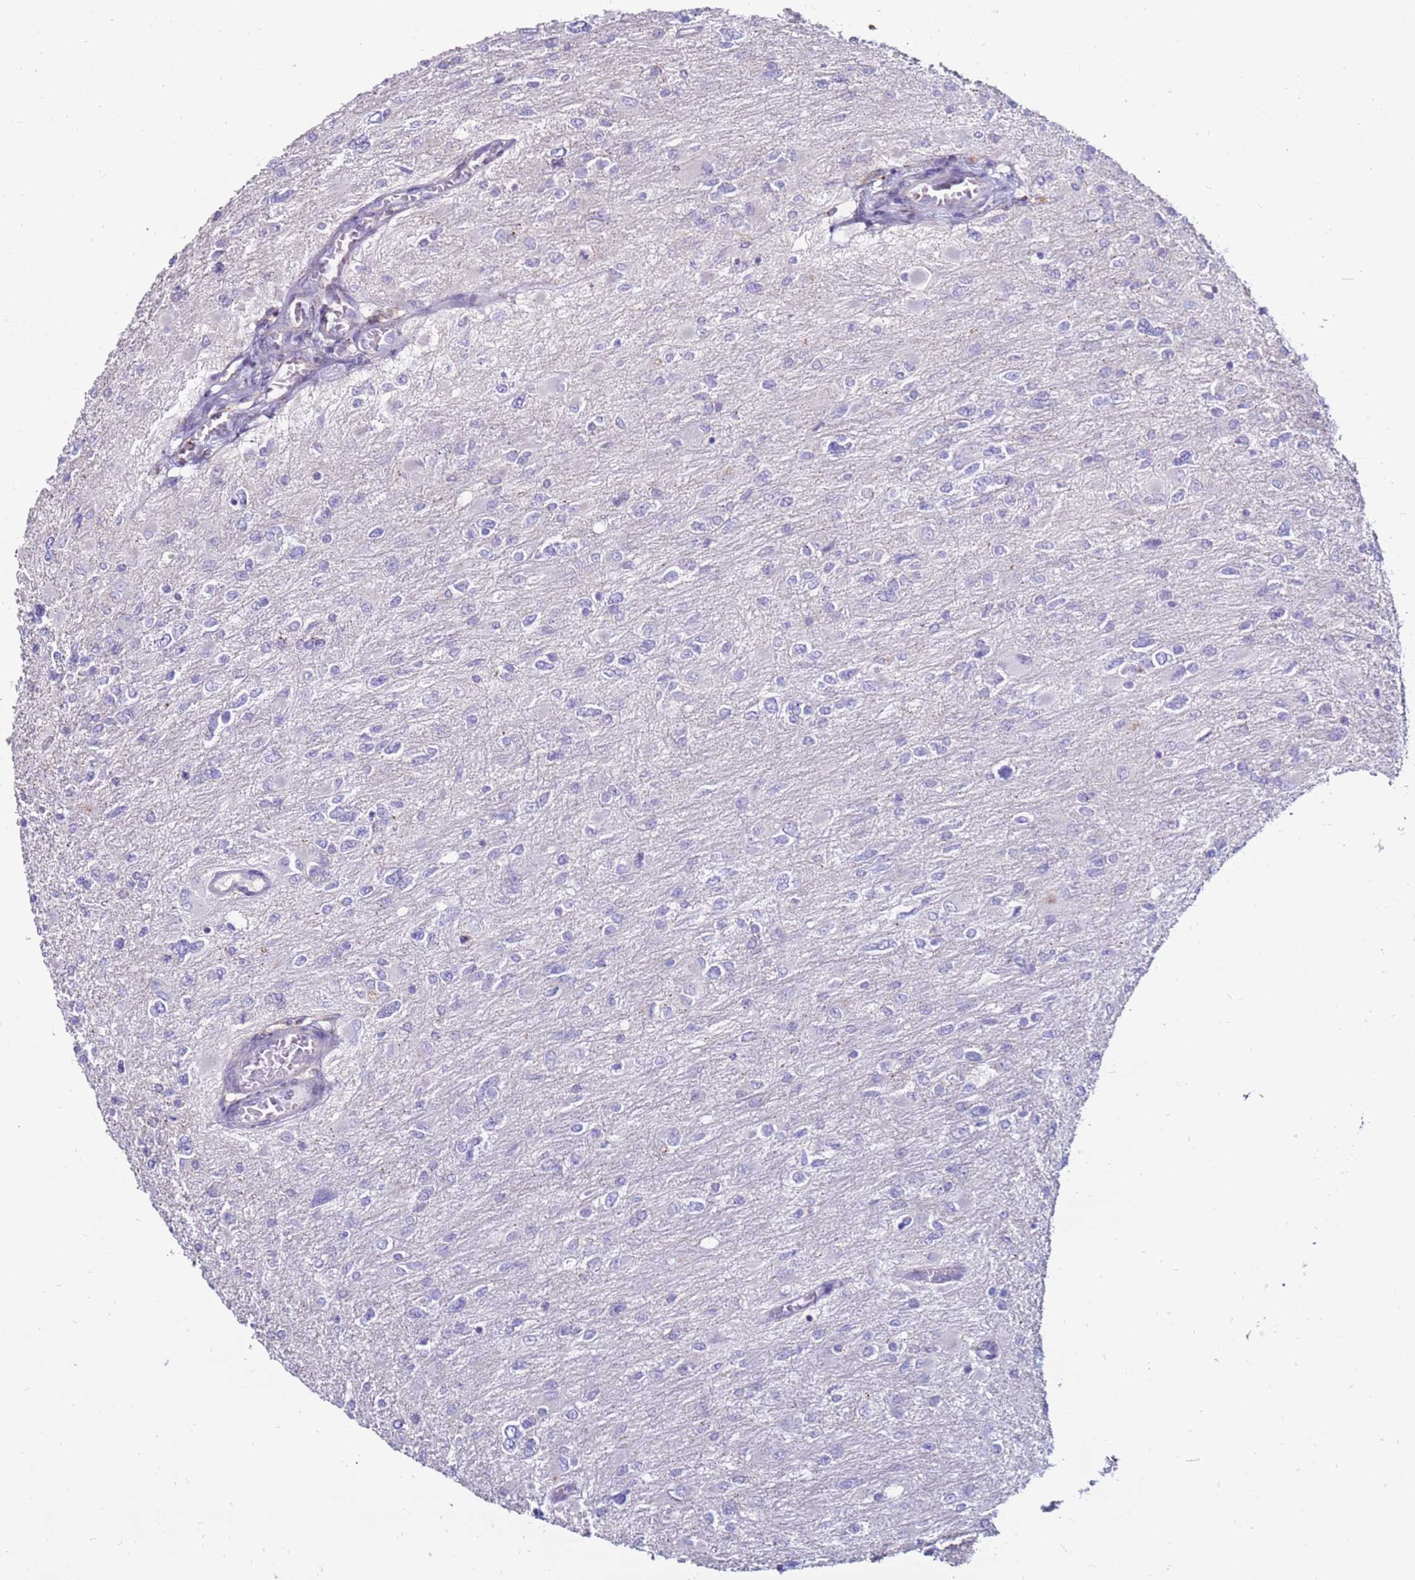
{"staining": {"intensity": "negative", "quantity": "none", "location": "none"}, "tissue": "glioma", "cell_type": "Tumor cells", "image_type": "cancer", "snomed": [{"axis": "morphology", "description": "Glioma, malignant, High grade"}, {"axis": "topography", "description": "Cerebral cortex"}], "caption": "This micrograph is of glioma stained with immunohistochemistry (IHC) to label a protein in brown with the nuclei are counter-stained blue. There is no expression in tumor cells.", "gene": "CLEC4M", "patient": {"sex": "female", "age": 36}}